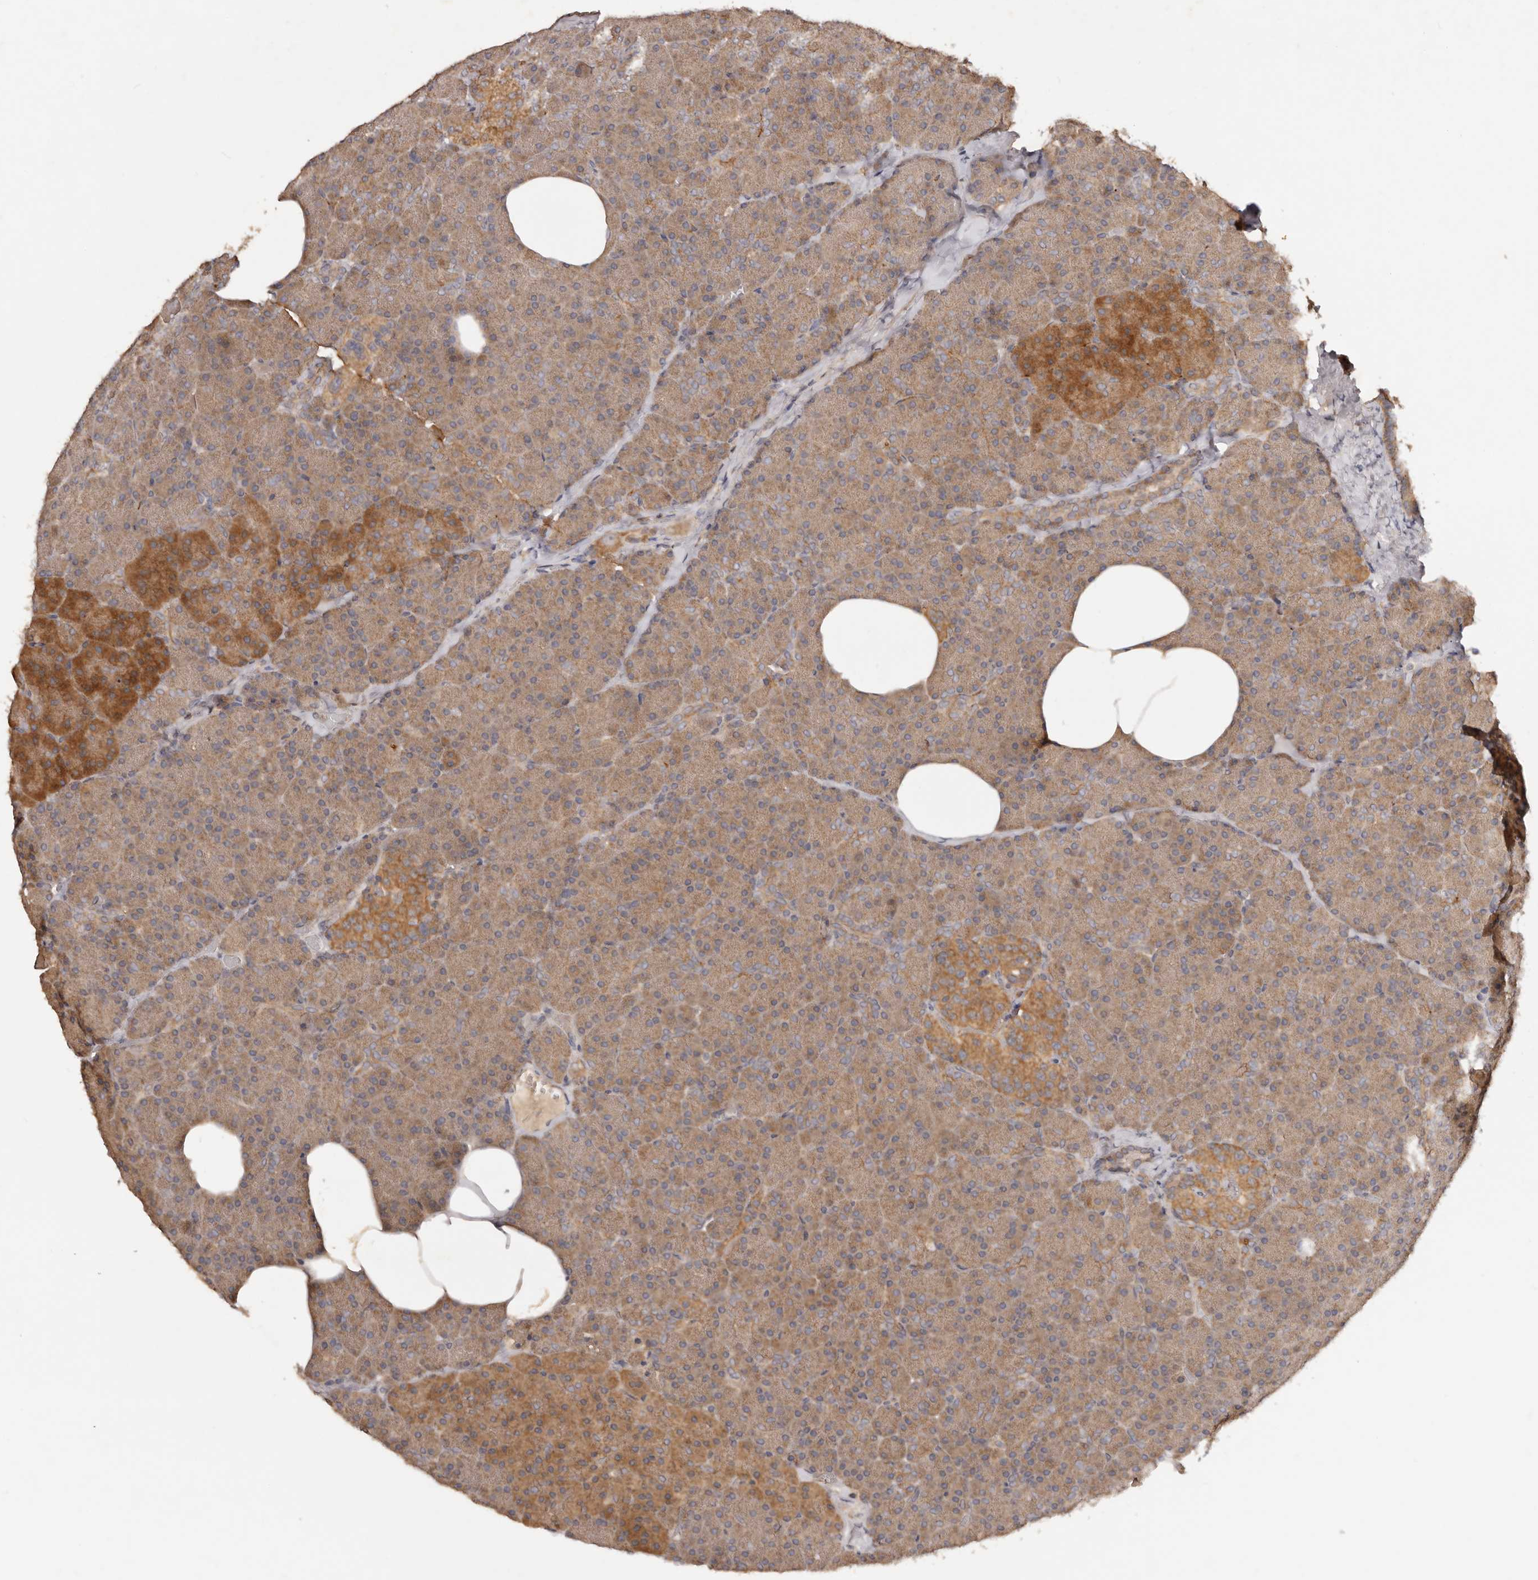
{"staining": {"intensity": "weak", "quantity": ">75%", "location": "cytoplasmic/membranous"}, "tissue": "pancreas", "cell_type": "Exocrine glandular cells", "image_type": "normal", "snomed": [{"axis": "morphology", "description": "Normal tissue, NOS"}, {"axis": "morphology", "description": "Carcinoid, malignant, NOS"}, {"axis": "topography", "description": "Pancreas"}], "caption": "IHC of unremarkable human pancreas shows low levels of weak cytoplasmic/membranous positivity in approximately >75% of exocrine glandular cells.", "gene": "PKIB", "patient": {"sex": "female", "age": 35}}